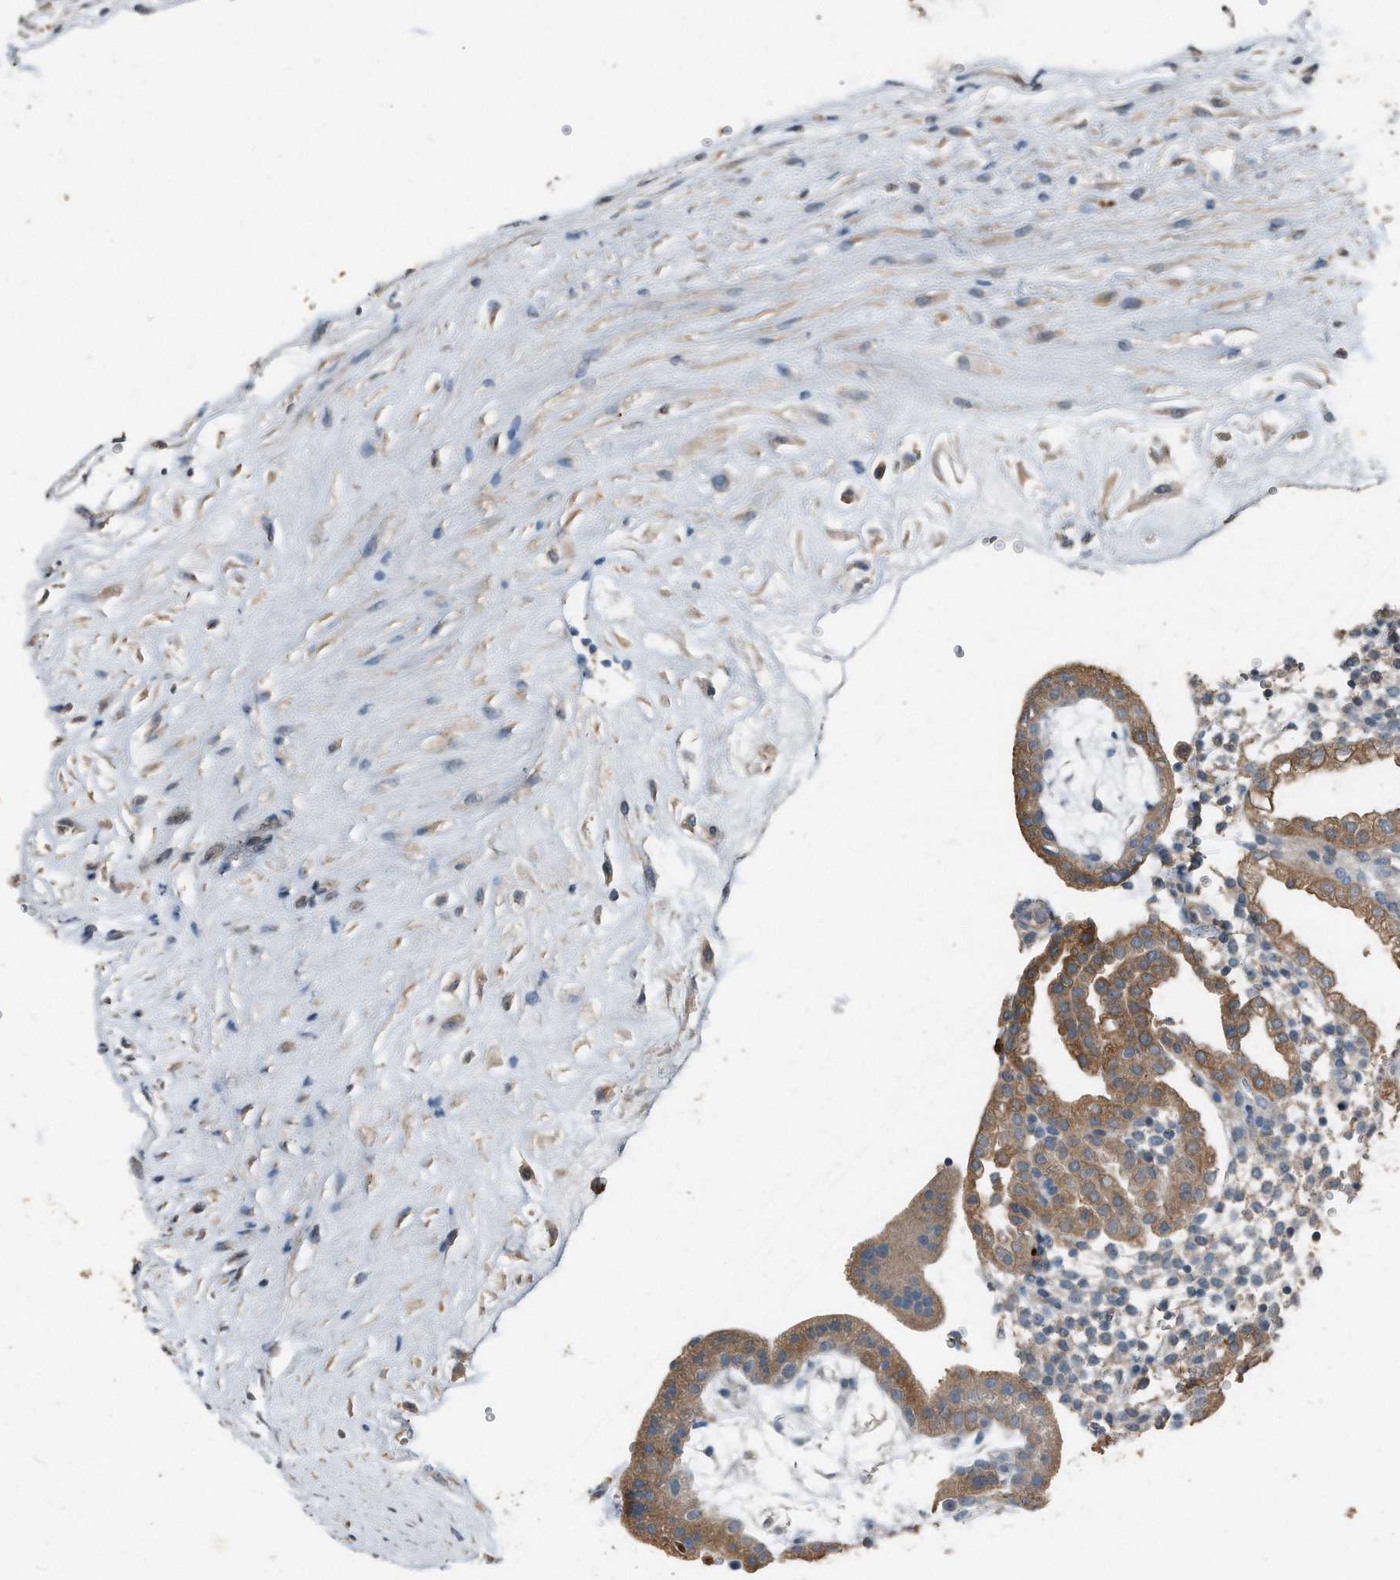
{"staining": {"intensity": "moderate", "quantity": ">75%", "location": "cytoplasmic/membranous"}, "tissue": "placenta", "cell_type": "Trophoblastic cells", "image_type": "normal", "snomed": [{"axis": "morphology", "description": "Normal tissue, NOS"}, {"axis": "topography", "description": "Placenta"}], "caption": "A high-resolution micrograph shows IHC staining of benign placenta, which reveals moderate cytoplasmic/membranous staining in about >75% of trophoblastic cells.", "gene": "C9", "patient": {"sex": "female", "age": 18}}